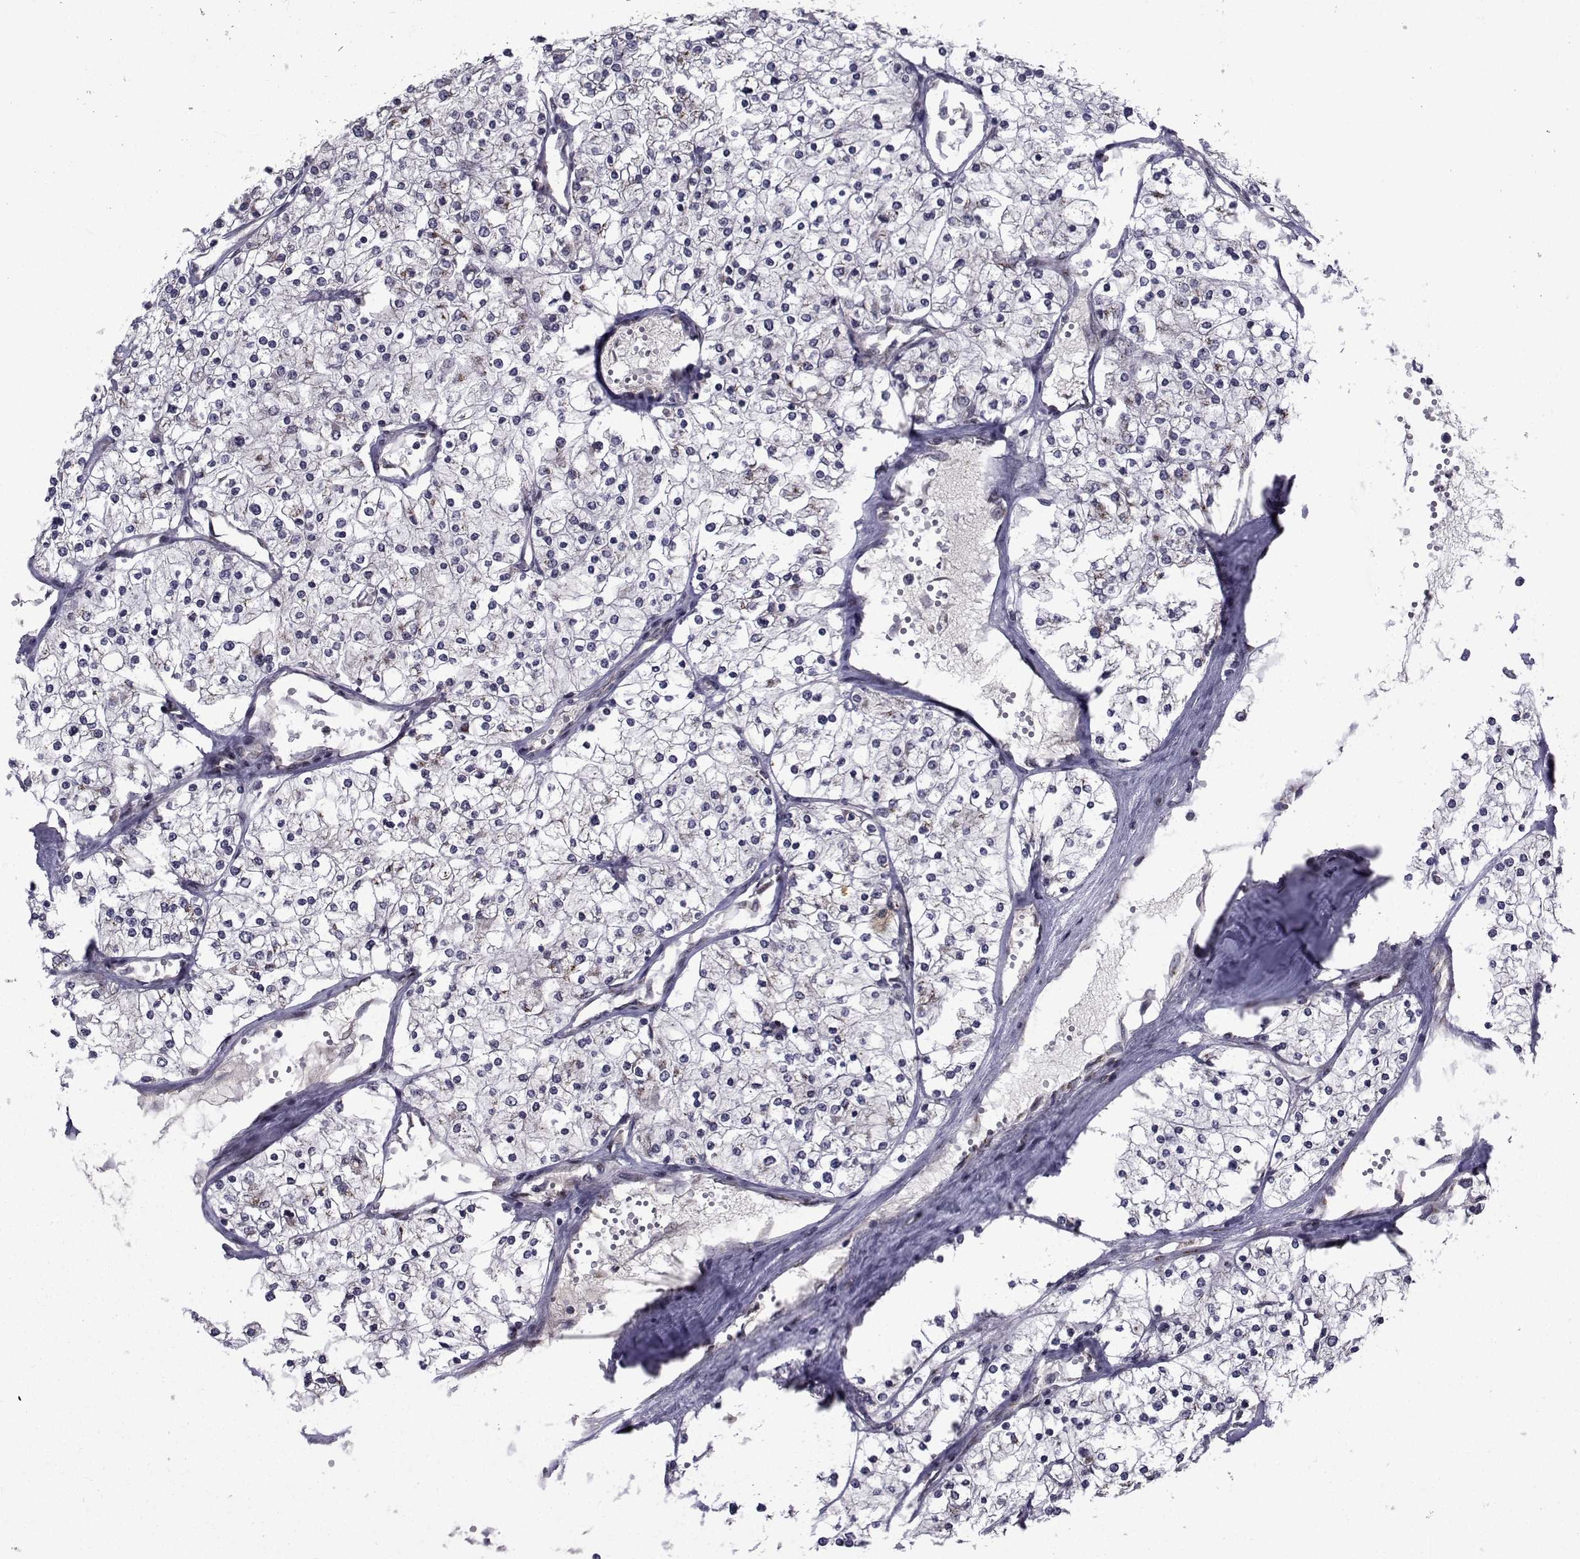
{"staining": {"intensity": "negative", "quantity": "none", "location": "none"}, "tissue": "renal cancer", "cell_type": "Tumor cells", "image_type": "cancer", "snomed": [{"axis": "morphology", "description": "Adenocarcinoma, NOS"}, {"axis": "topography", "description": "Kidney"}], "caption": "The photomicrograph reveals no staining of tumor cells in renal adenocarcinoma.", "gene": "ATP6V1C2", "patient": {"sex": "male", "age": 80}}